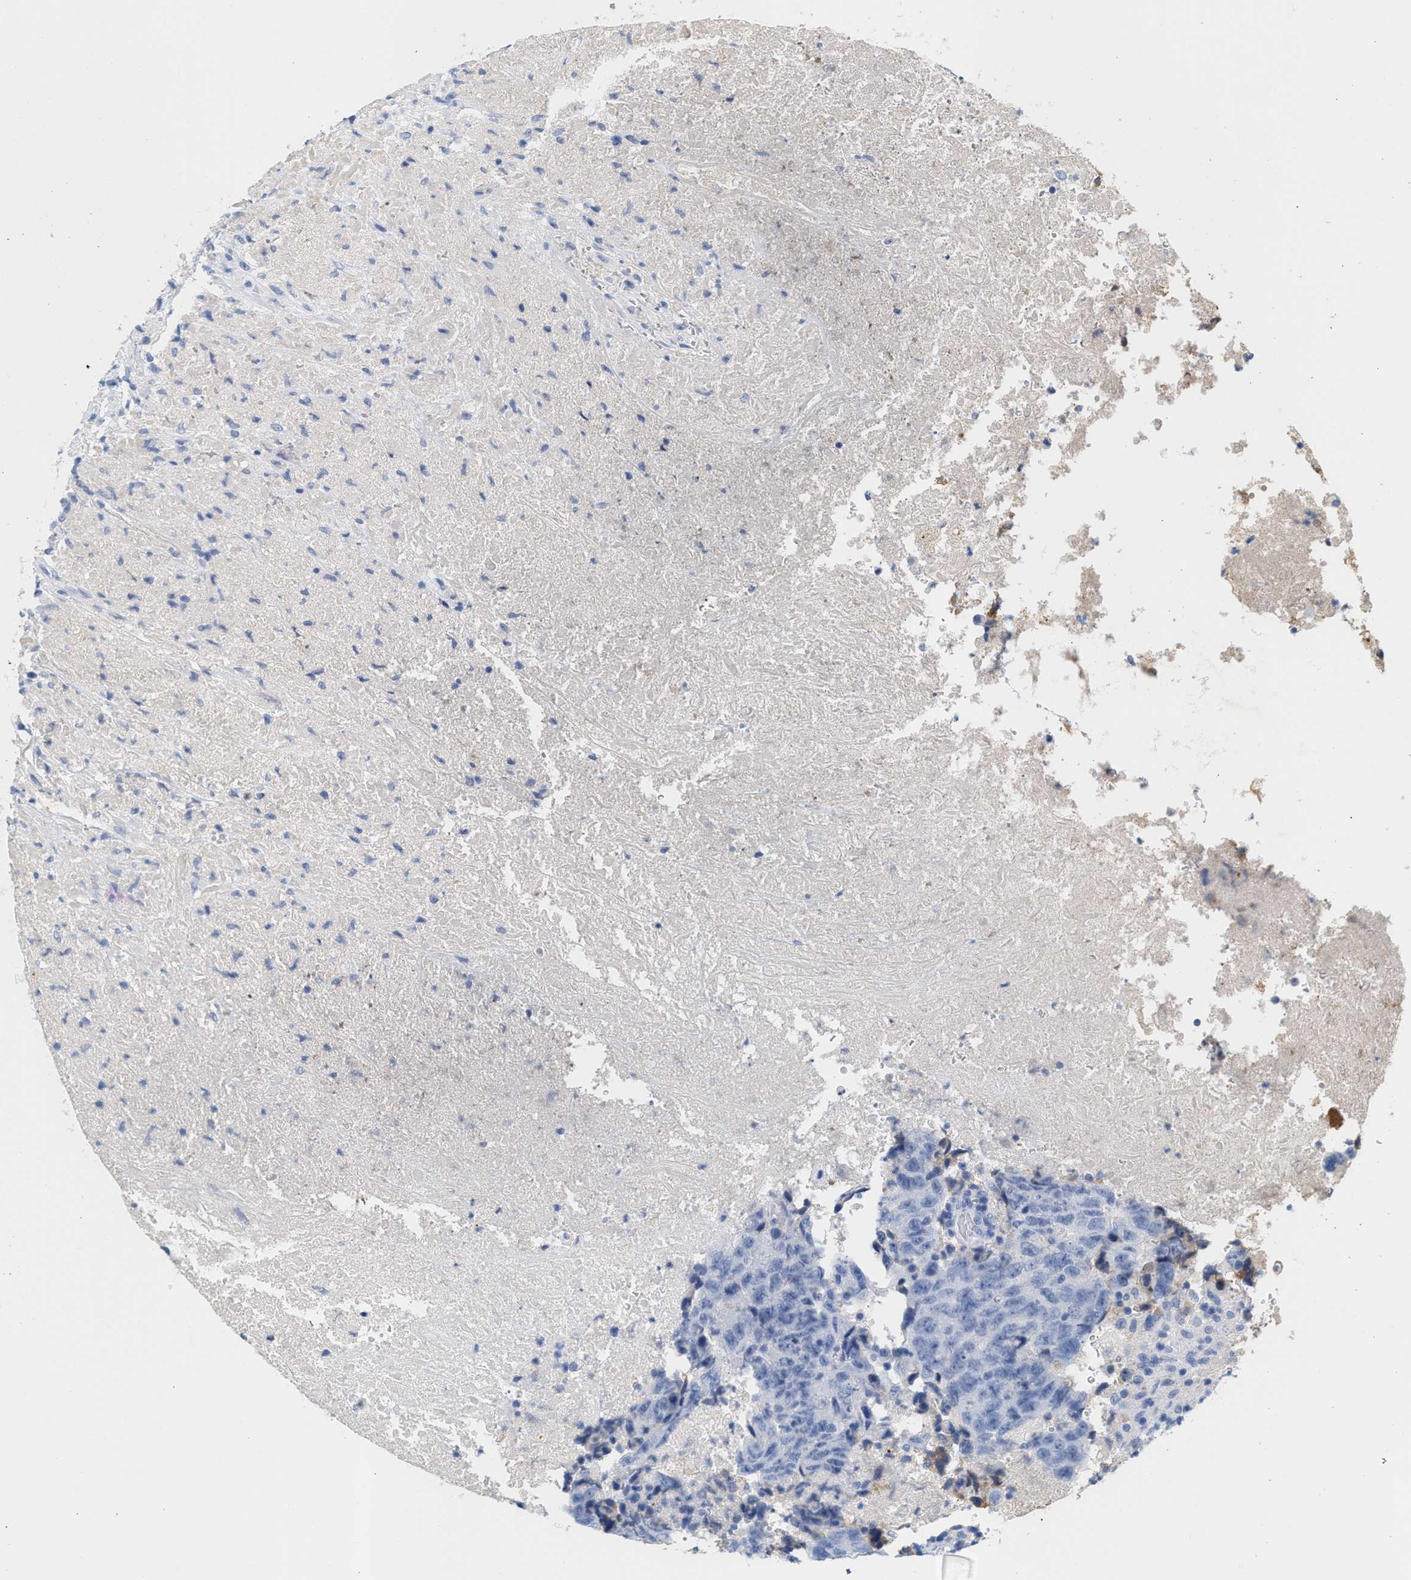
{"staining": {"intensity": "negative", "quantity": "none", "location": "none"}, "tissue": "testis cancer", "cell_type": "Tumor cells", "image_type": "cancer", "snomed": [{"axis": "morphology", "description": "Necrosis, NOS"}, {"axis": "morphology", "description": "Carcinoma, Embryonal, NOS"}, {"axis": "topography", "description": "Testis"}], "caption": "This is an immunohistochemistry (IHC) micrograph of human testis cancer. There is no positivity in tumor cells.", "gene": "APOH", "patient": {"sex": "male", "age": 19}}